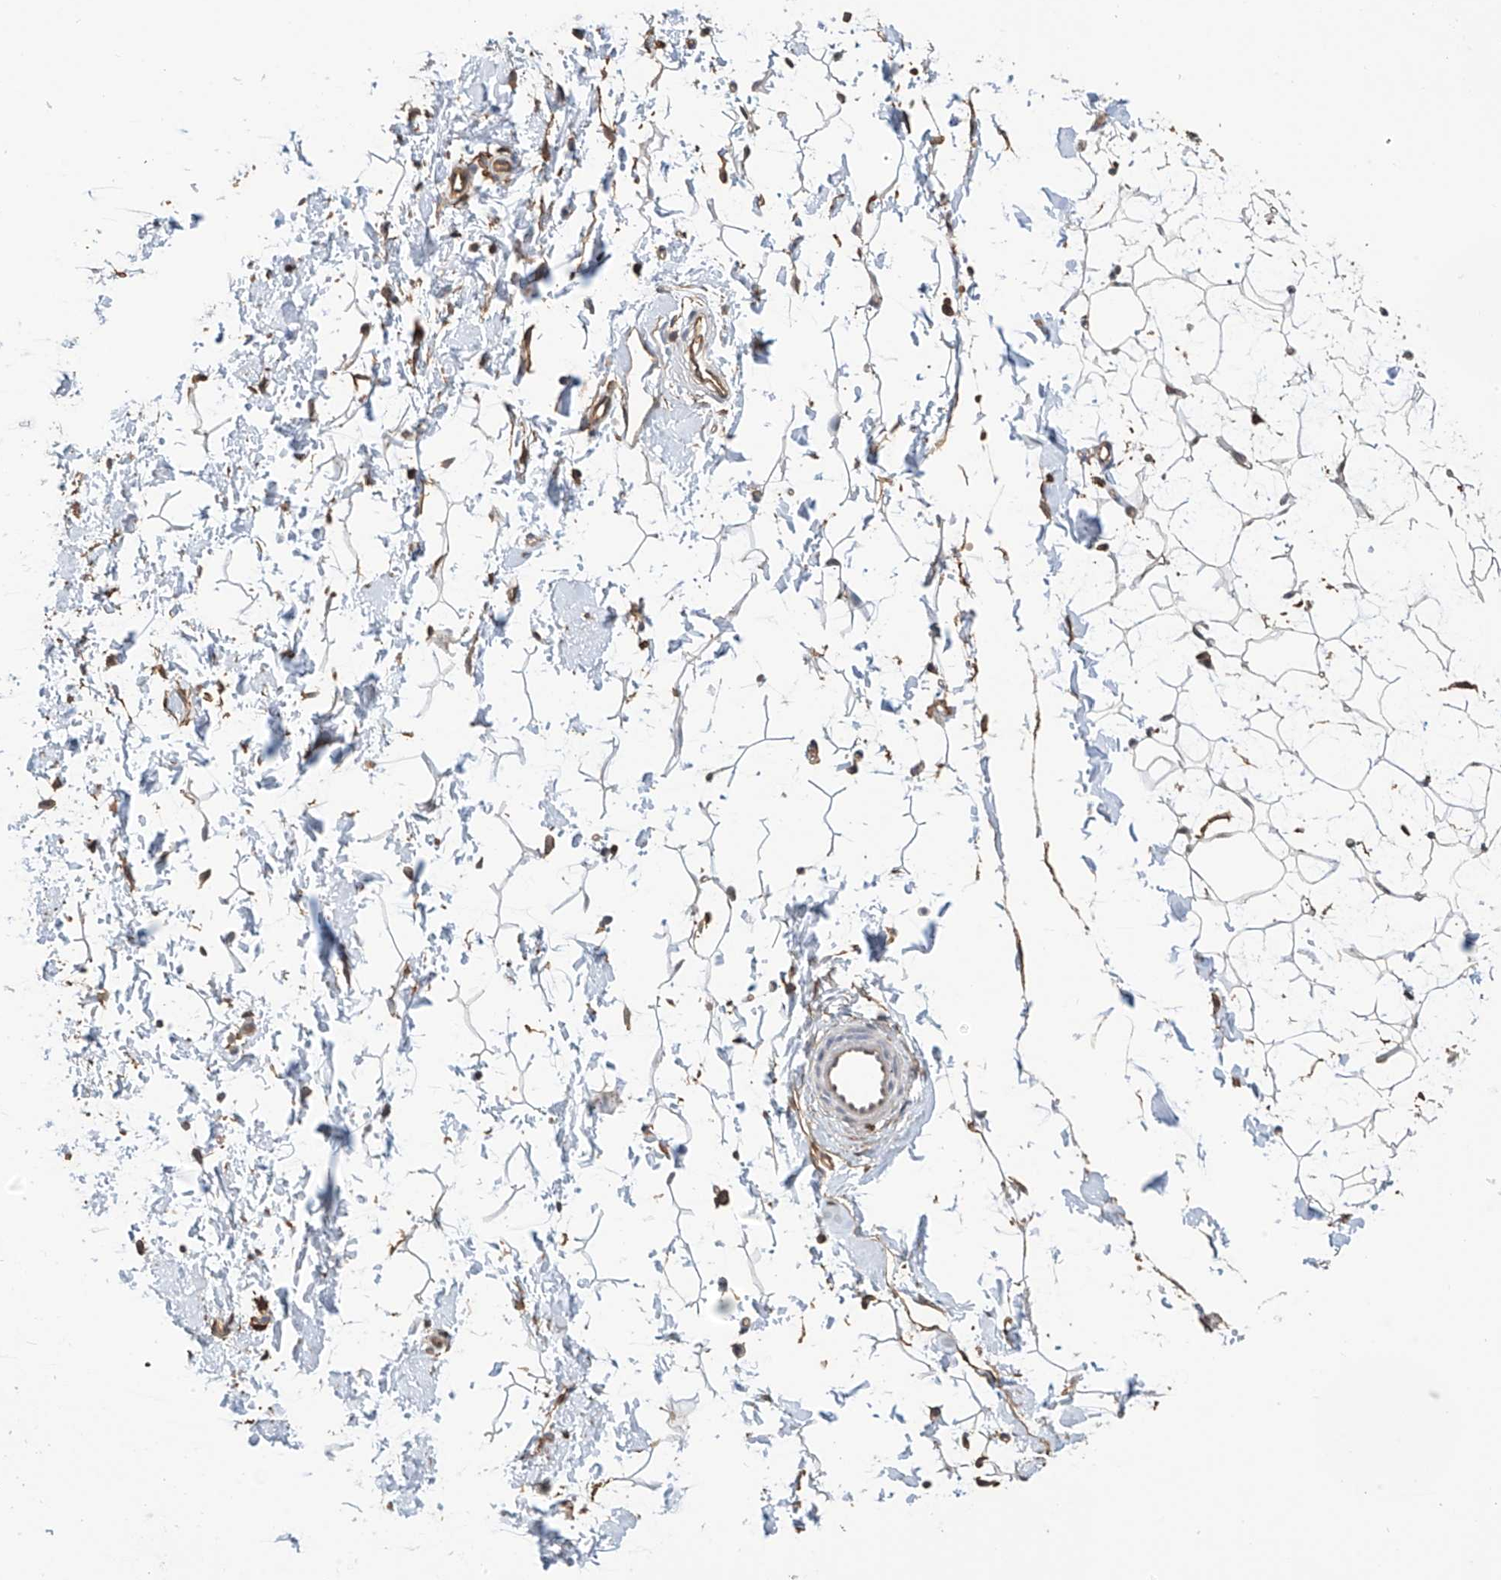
{"staining": {"intensity": "weak", "quantity": "25%-75%", "location": "cytoplasmic/membranous"}, "tissue": "adipose tissue", "cell_type": "Adipocytes", "image_type": "normal", "snomed": [{"axis": "morphology", "description": "Normal tissue, NOS"}, {"axis": "topography", "description": "Breast"}], "caption": "The photomicrograph exhibits a brown stain indicating the presence of a protein in the cytoplasmic/membranous of adipocytes in adipose tissue. (Brightfield microscopy of DAB IHC at high magnification).", "gene": "C1orf131", "patient": {"sex": "female", "age": 23}}